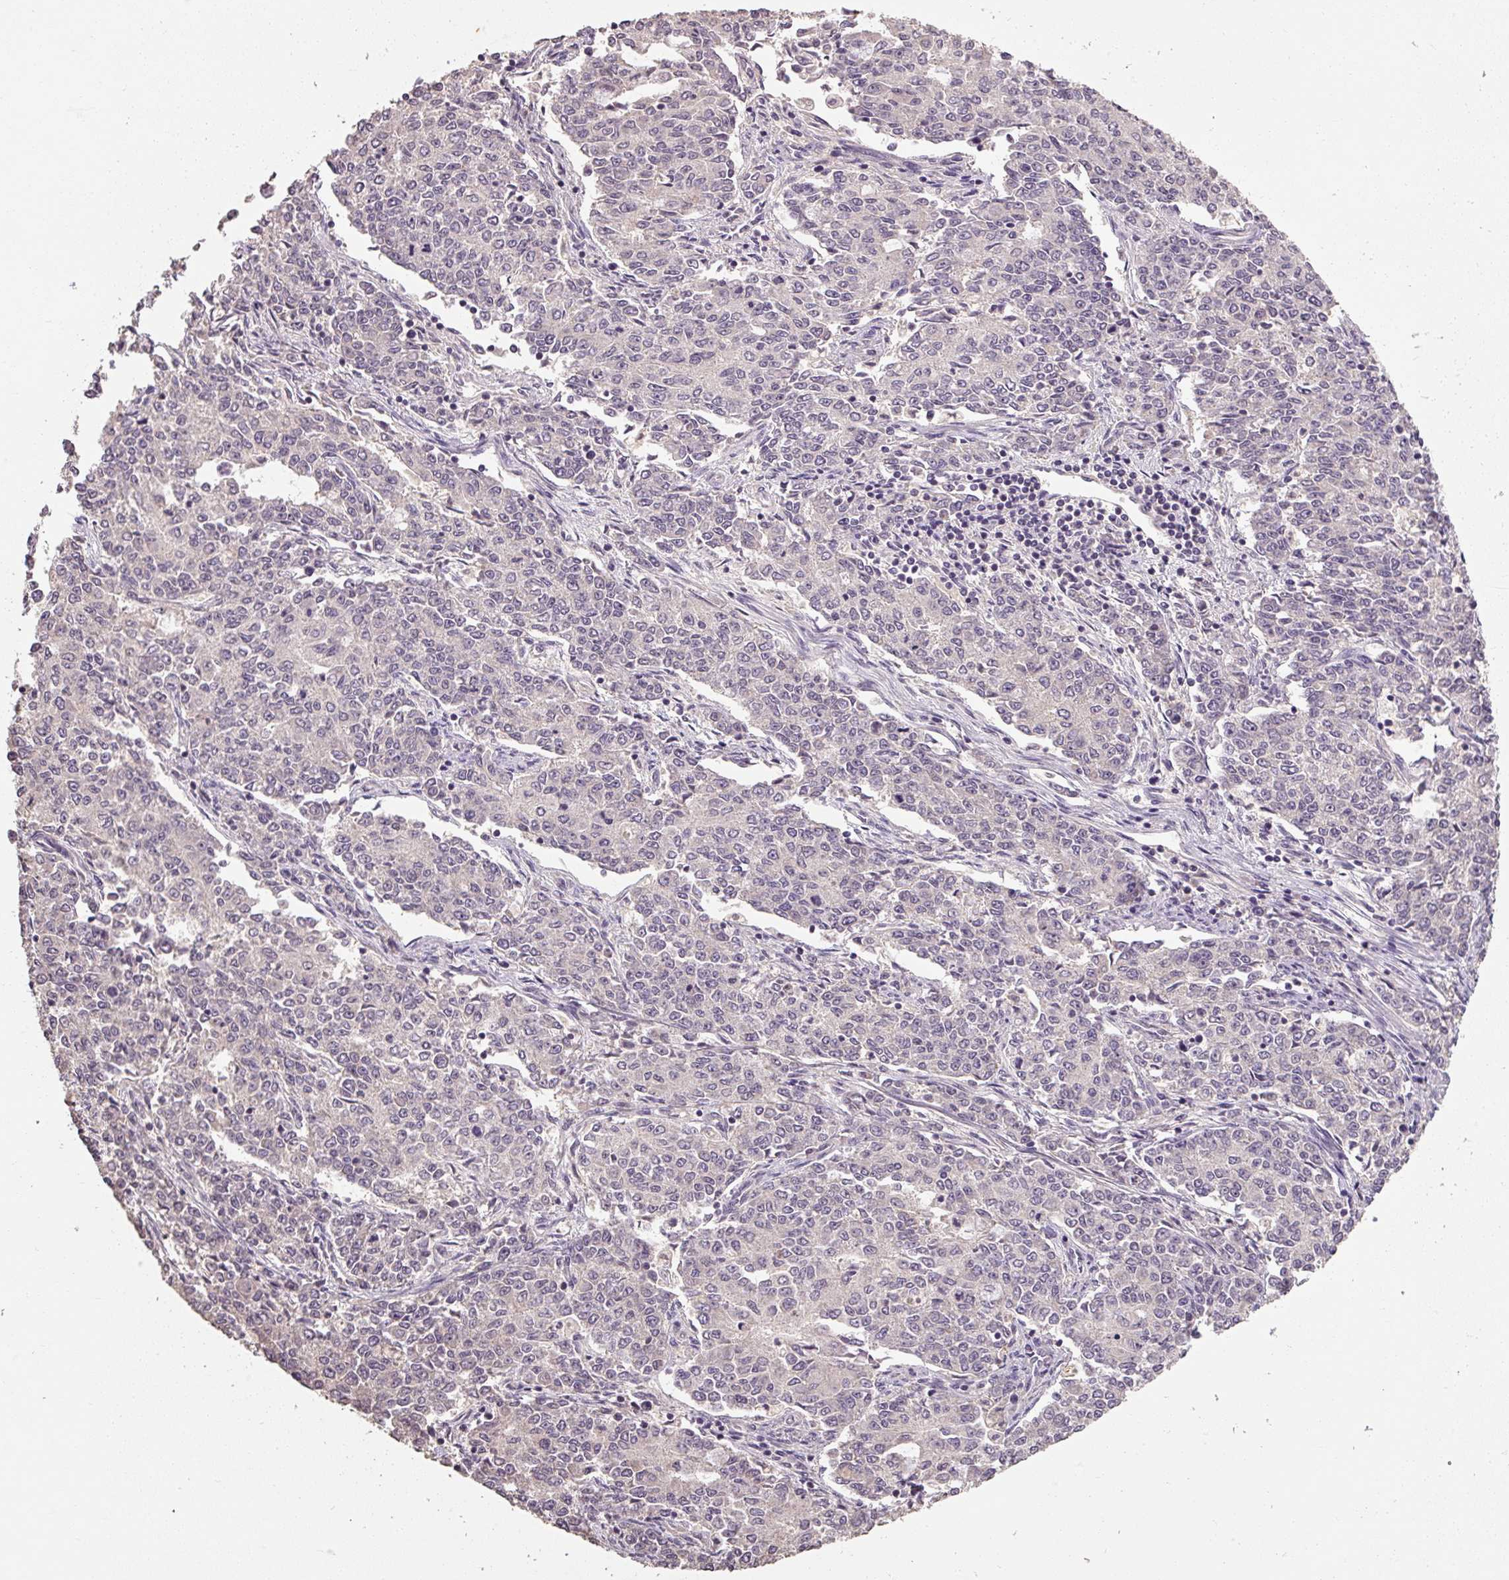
{"staining": {"intensity": "negative", "quantity": "none", "location": "none"}, "tissue": "endometrial cancer", "cell_type": "Tumor cells", "image_type": "cancer", "snomed": [{"axis": "morphology", "description": "Adenocarcinoma, NOS"}, {"axis": "topography", "description": "Endometrium"}], "caption": "A micrograph of human endometrial cancer (adenocarcinoma) is negative for staining in tumor cells.", "gene": "CFAP65", "patient": {"sex": "female", "age": 50}}